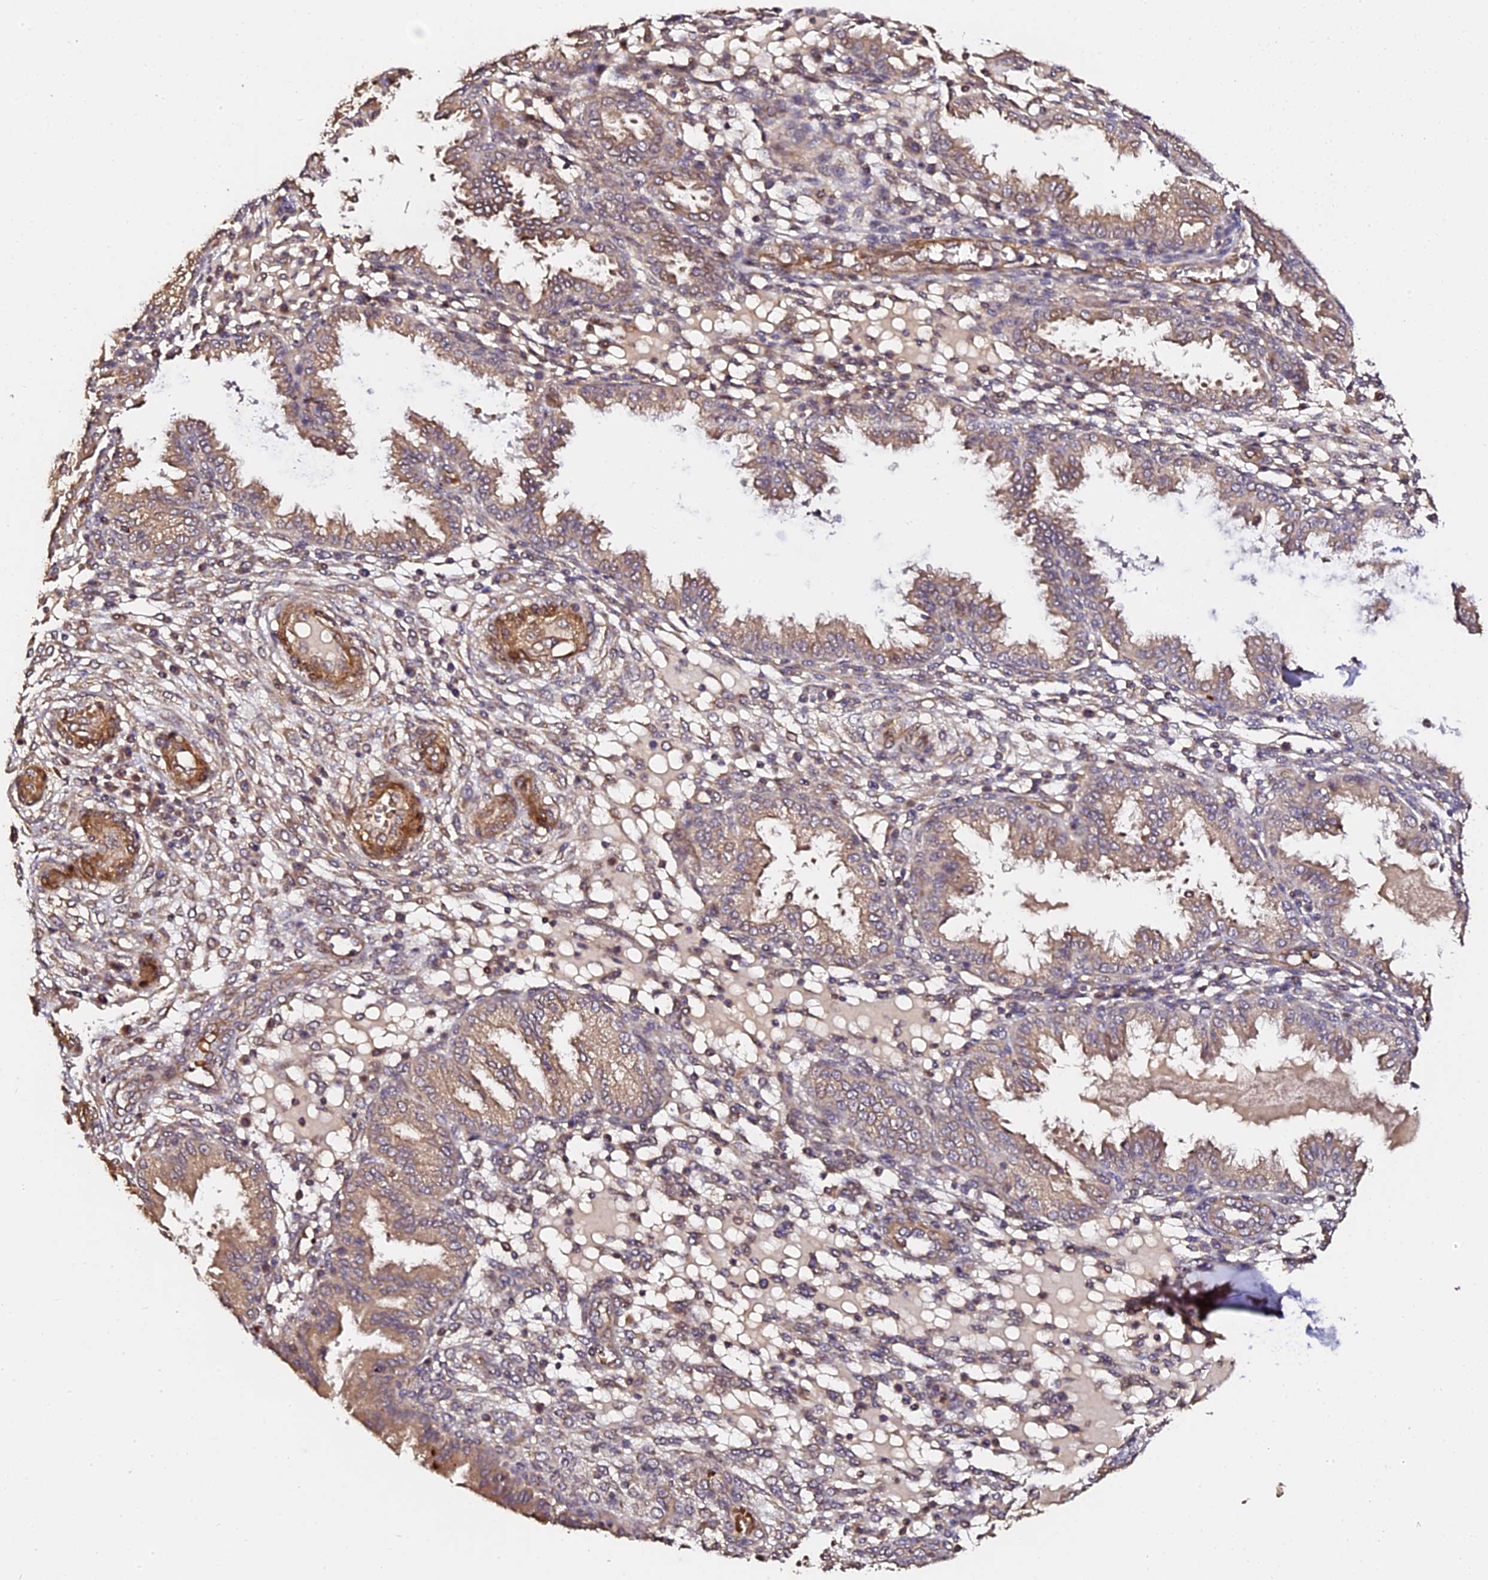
{"staining": {"intensity": "weak", "quantity": "<25%", "location": "cytoplasmic/membranous"}, "tissue": "endometrium", "cell_type": "Cells in endometrial stroma", "image_type": "normal", "snomed": [{"axis": "morphology", "description": "Normal tissue, NOS"}, {"axis": "topography", "description": "Endometrium"}], "caption": "An image of endometrium stained for a protein reveals no brown staining in cells in endometrial stroma.", "gene": "TDO2", "patient": {"sex": "female", "age": 33}}